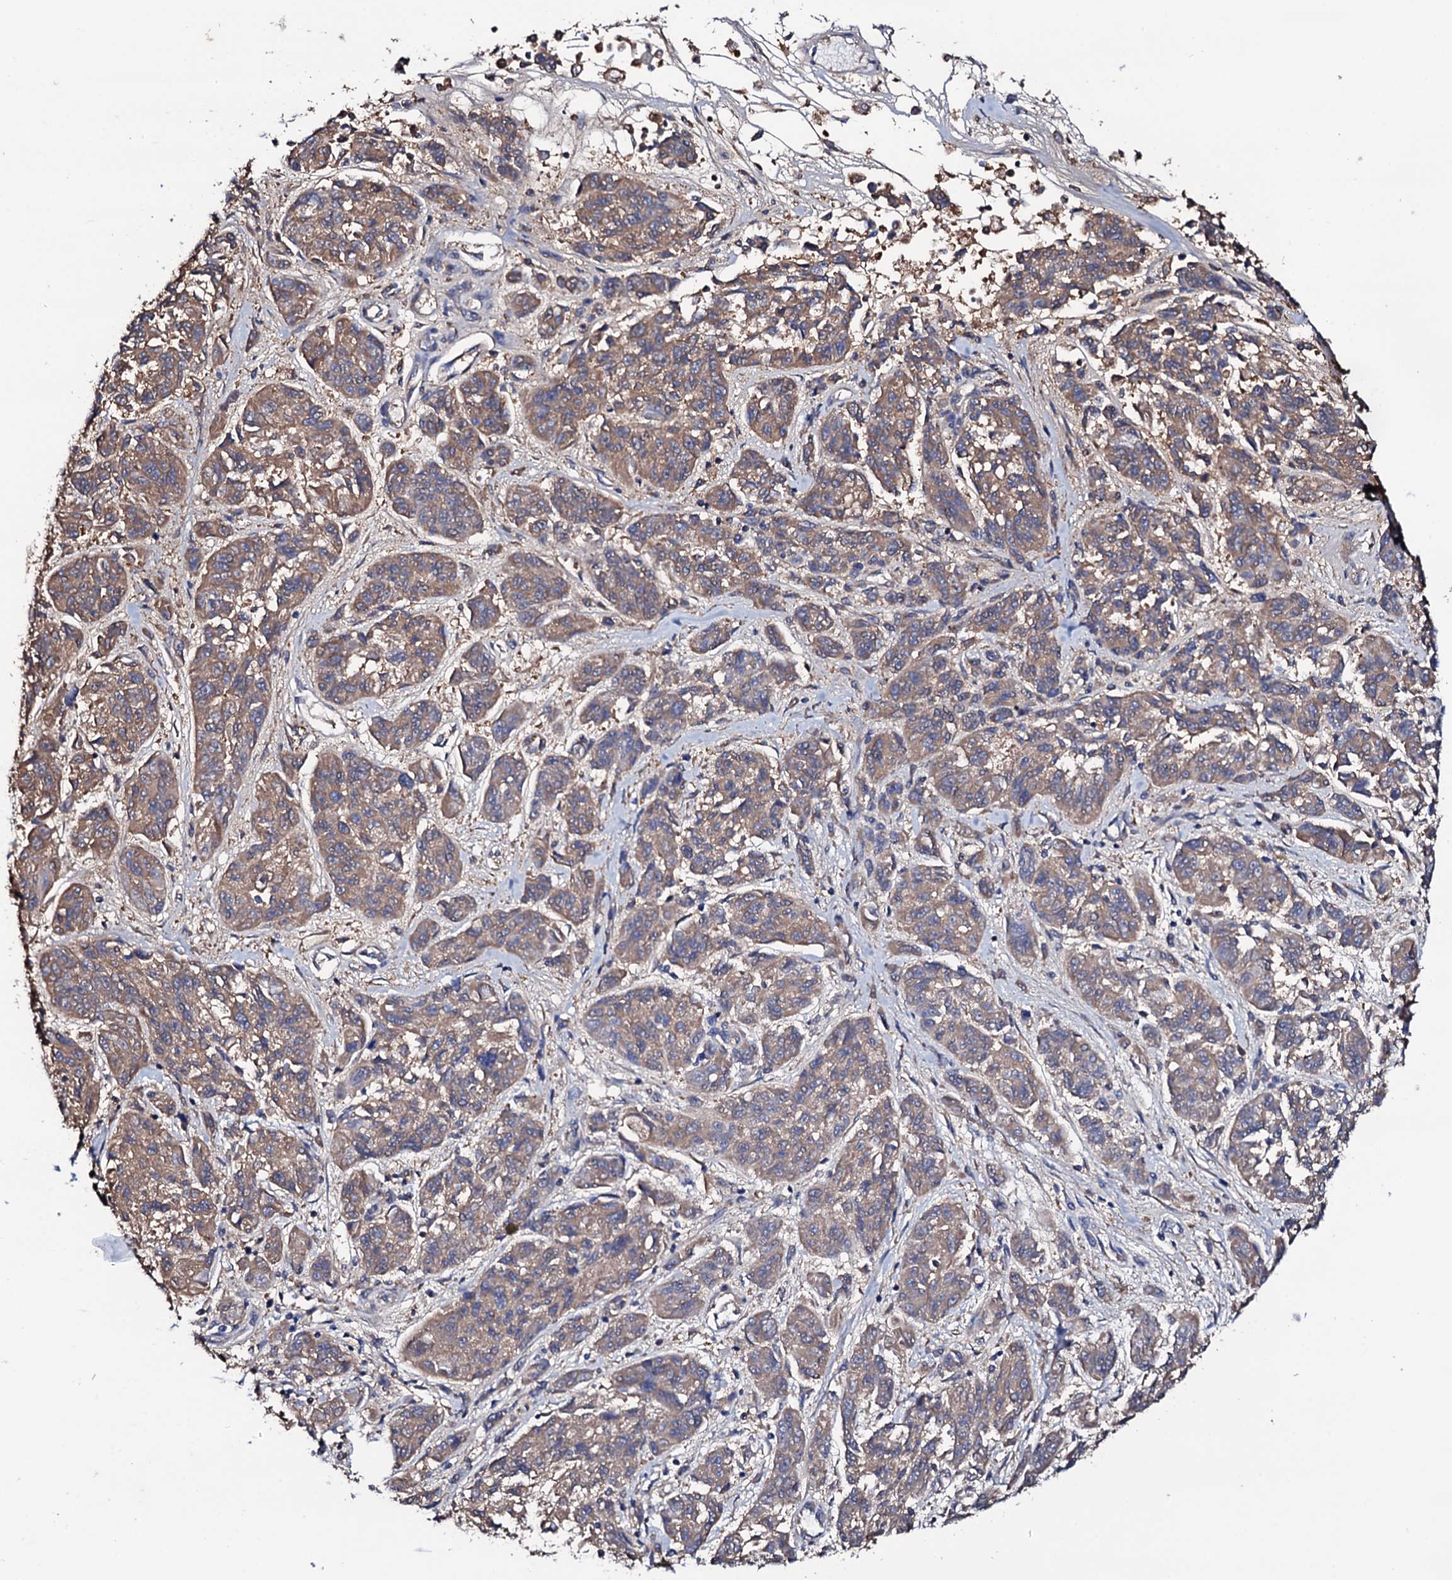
{"staining": {"intensity": "weak", "quantity": ">75%", "location": "cytoplasmic/membranous"}, "tissue": "melanoma", "cell_type": "Tumor cells", "image_type": "cancer", "snomed": [{"axis": "morphology", "description": "Malignant melanoma, NOS"}, {"axis": "topography", "description": "Skin"}], "caption": "This histopathology image demonstrates IHC staining of malignant melanoma, with low weak cytoplasmic/membranous positivity in about >75% of tumor cells.", "gene": "TCAF2", "patient": {"sex": "male", "age": 53}}